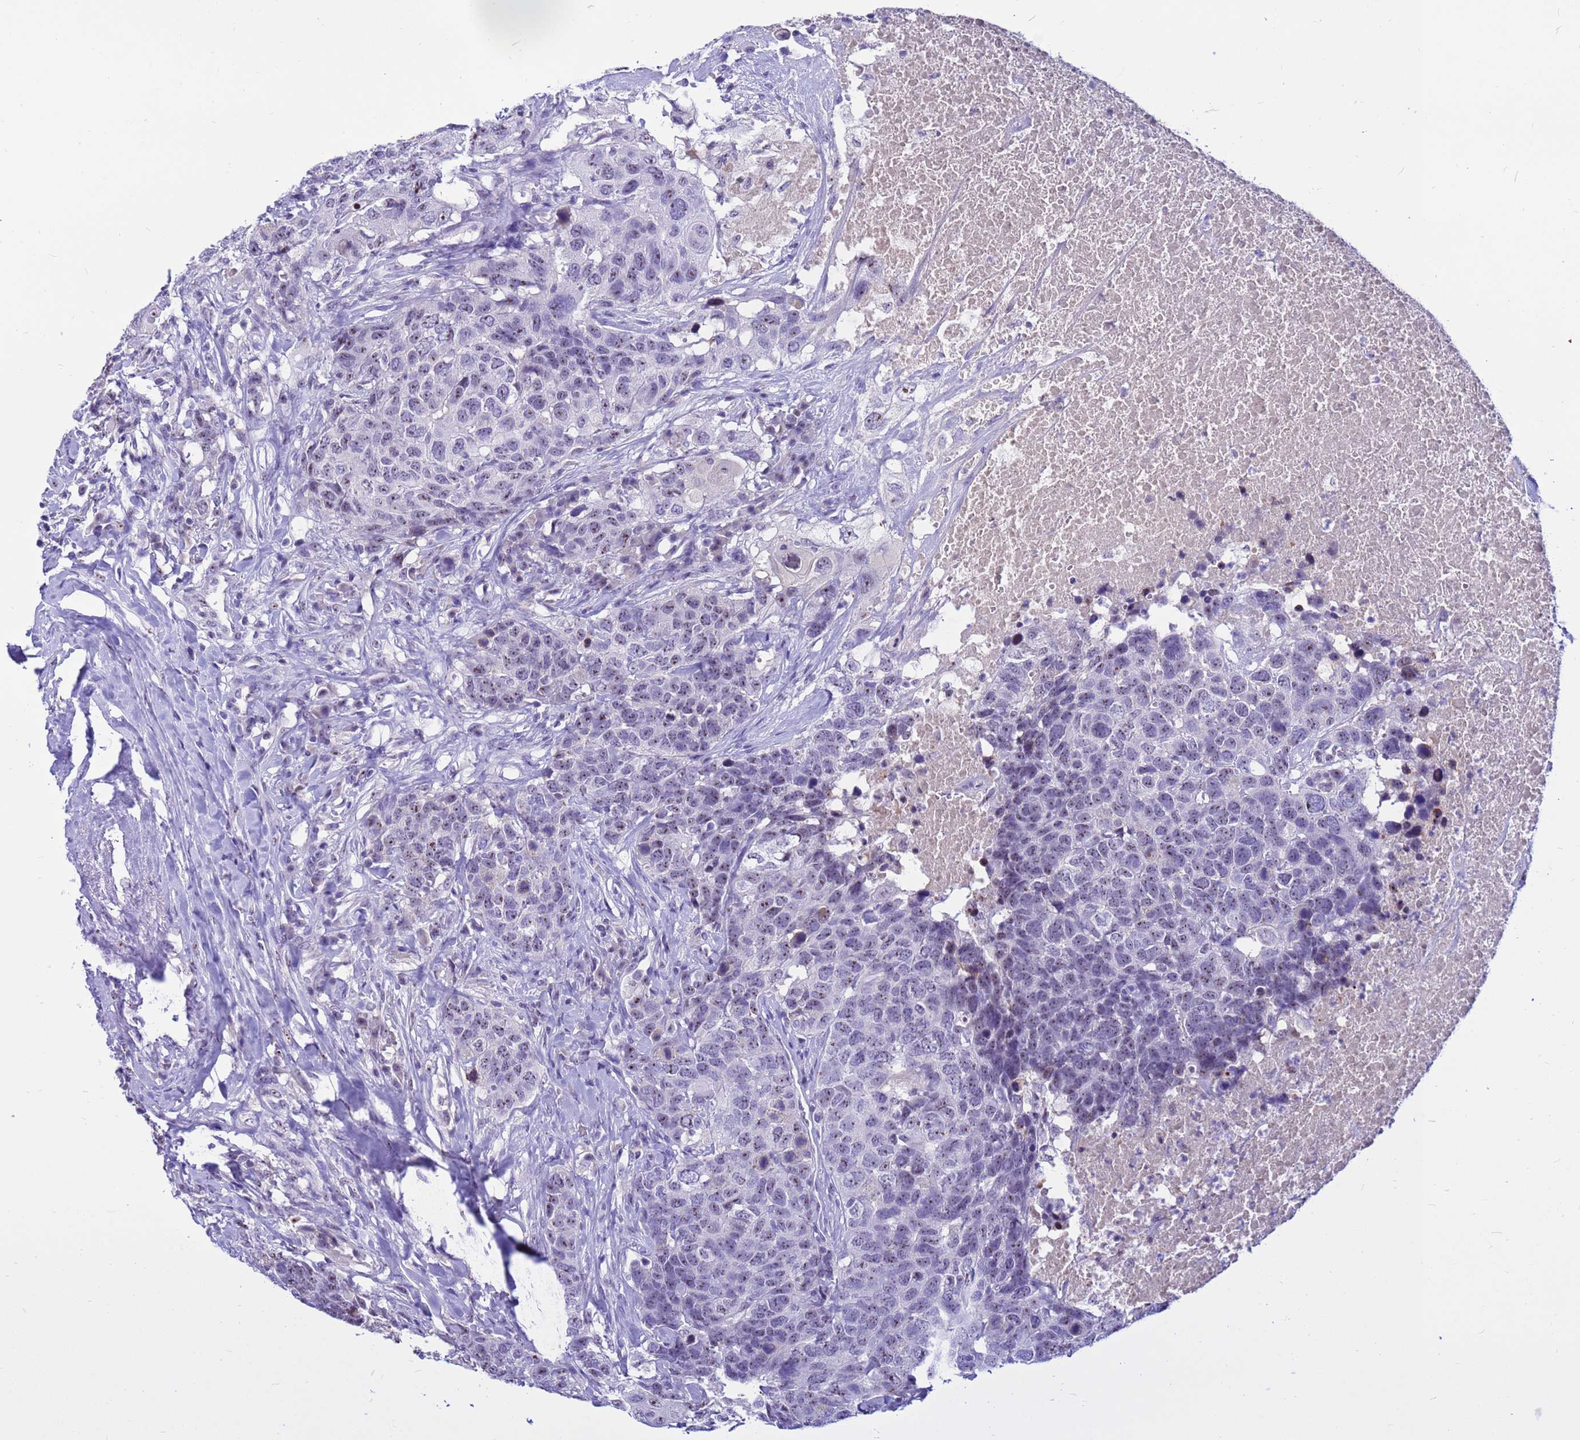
{"staining": {"intensity": "weak", "quantity": "25%-75%", "location": "nuclear"}, "tissue": "head and neck cancer", "cell_type": "Tumor cells", "image_type": "cancer", "snomed": [{"axis": "morphology", "description": "Squamous cell carcinoma, NOS"}, {"axis": "topography", "description": "Head-Neck"}], "caption": "Immunohistochemistry (IHC) photomicrograph of neoplastic tissue: head and neck cancer (squamous cell carcinoma) stained using immunohistochemistry (IHC) demonstrates low levels of weak protein expression localized specifically in the nuclear of tumor cells, appearing as a nuclear brown color.", "gene": "DMRTC2", "patient": {"sex": "male", "age": 66}}